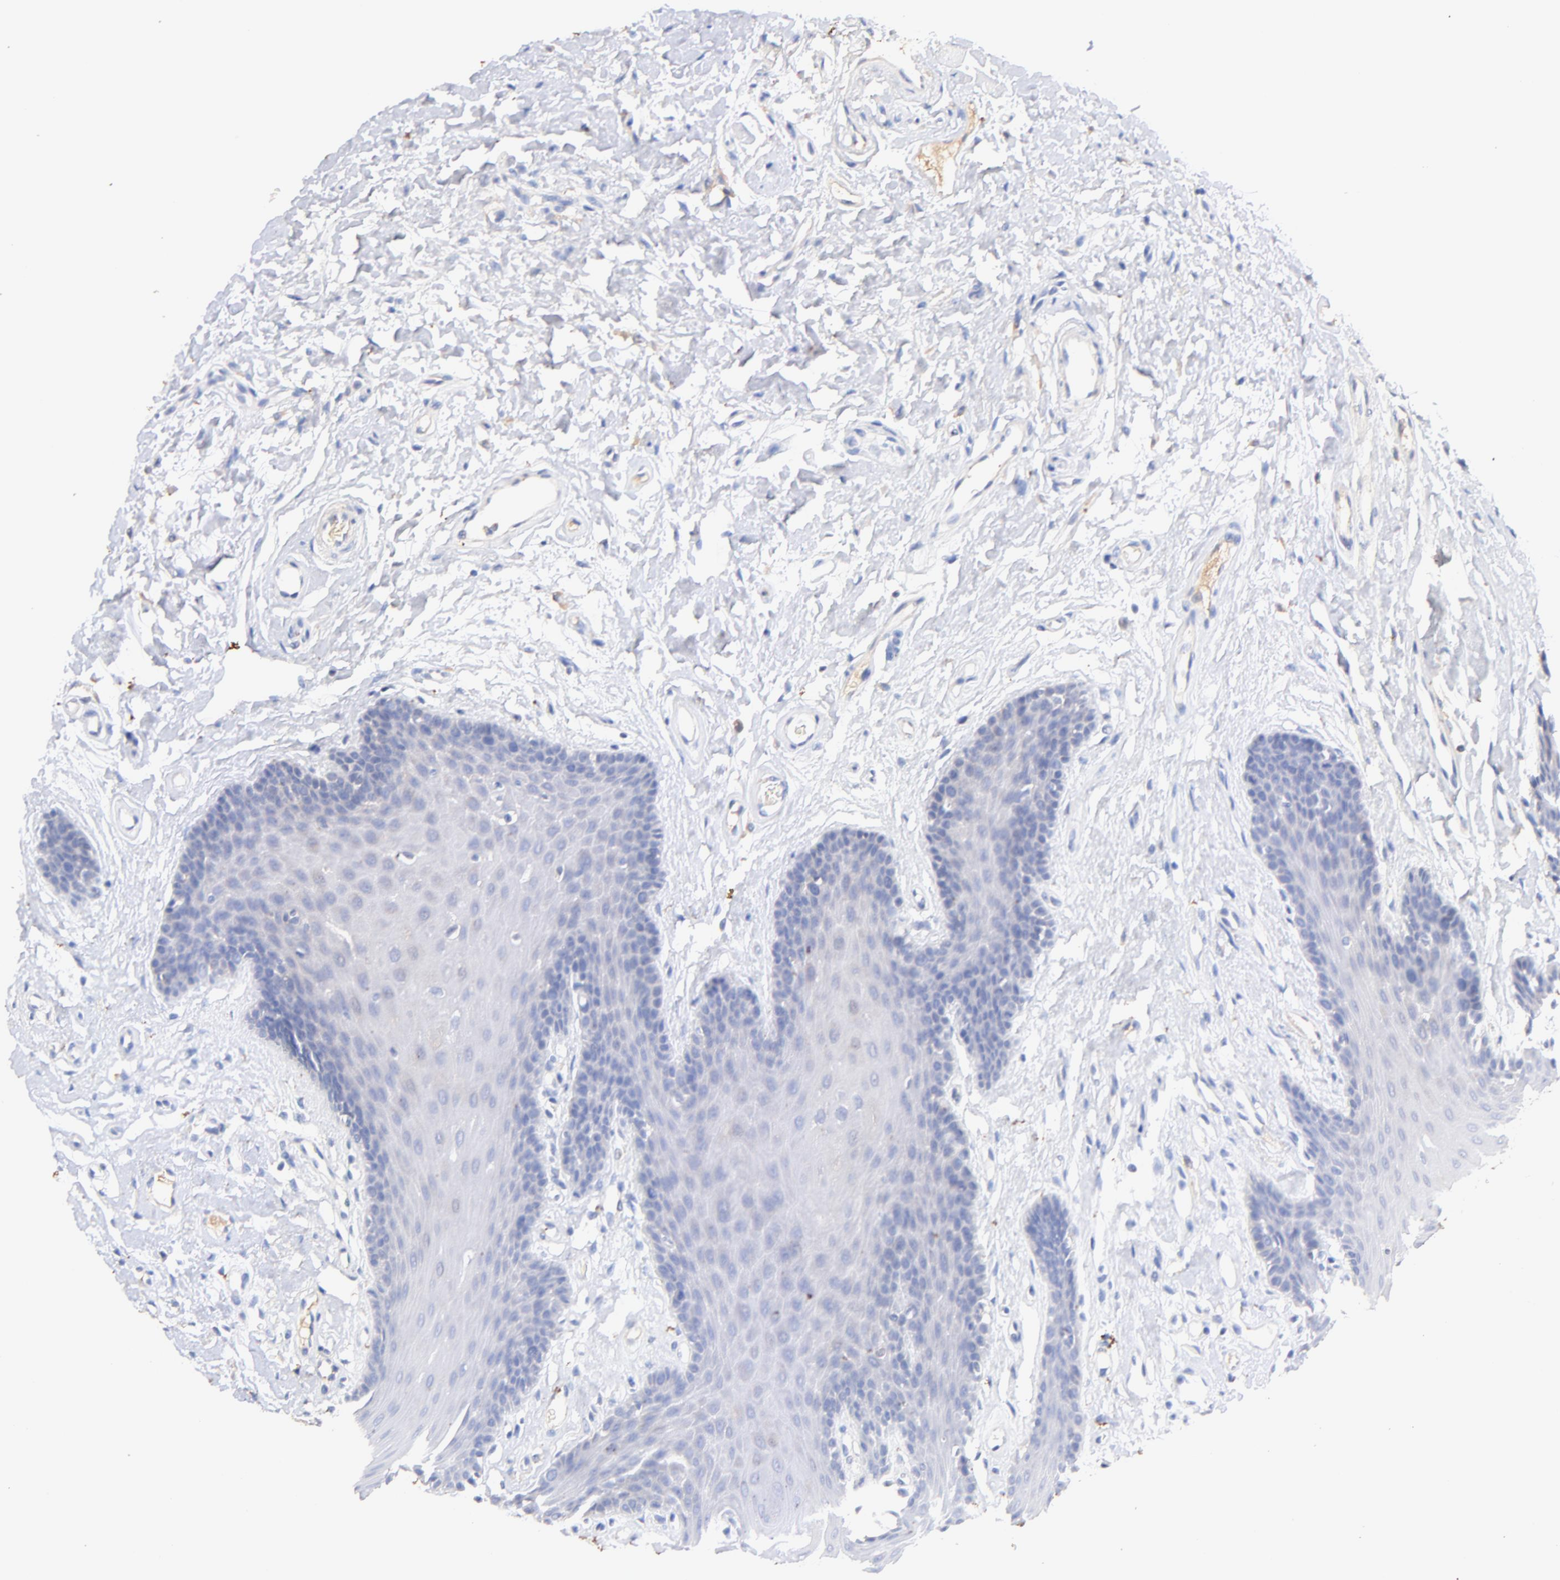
{"staining": {"intensity": "negative", "quantity": "none", "location": "none"}, "tissue": "oral mucosa", "cell_type": "Squamous epithelial cells", "image_type": "normal", "snomed": [{"axis": "morphology", "description": "Normal tissue, NOS"}, {"axis": "topography", "description": "Oral tissue"}], "caption": "Micrograph shows no significant protein staining in squamous epithelial cells of unremarkable oral mucosa.", "gene": "IGLV7", "patient": {"sex": "male", "age": 62}}